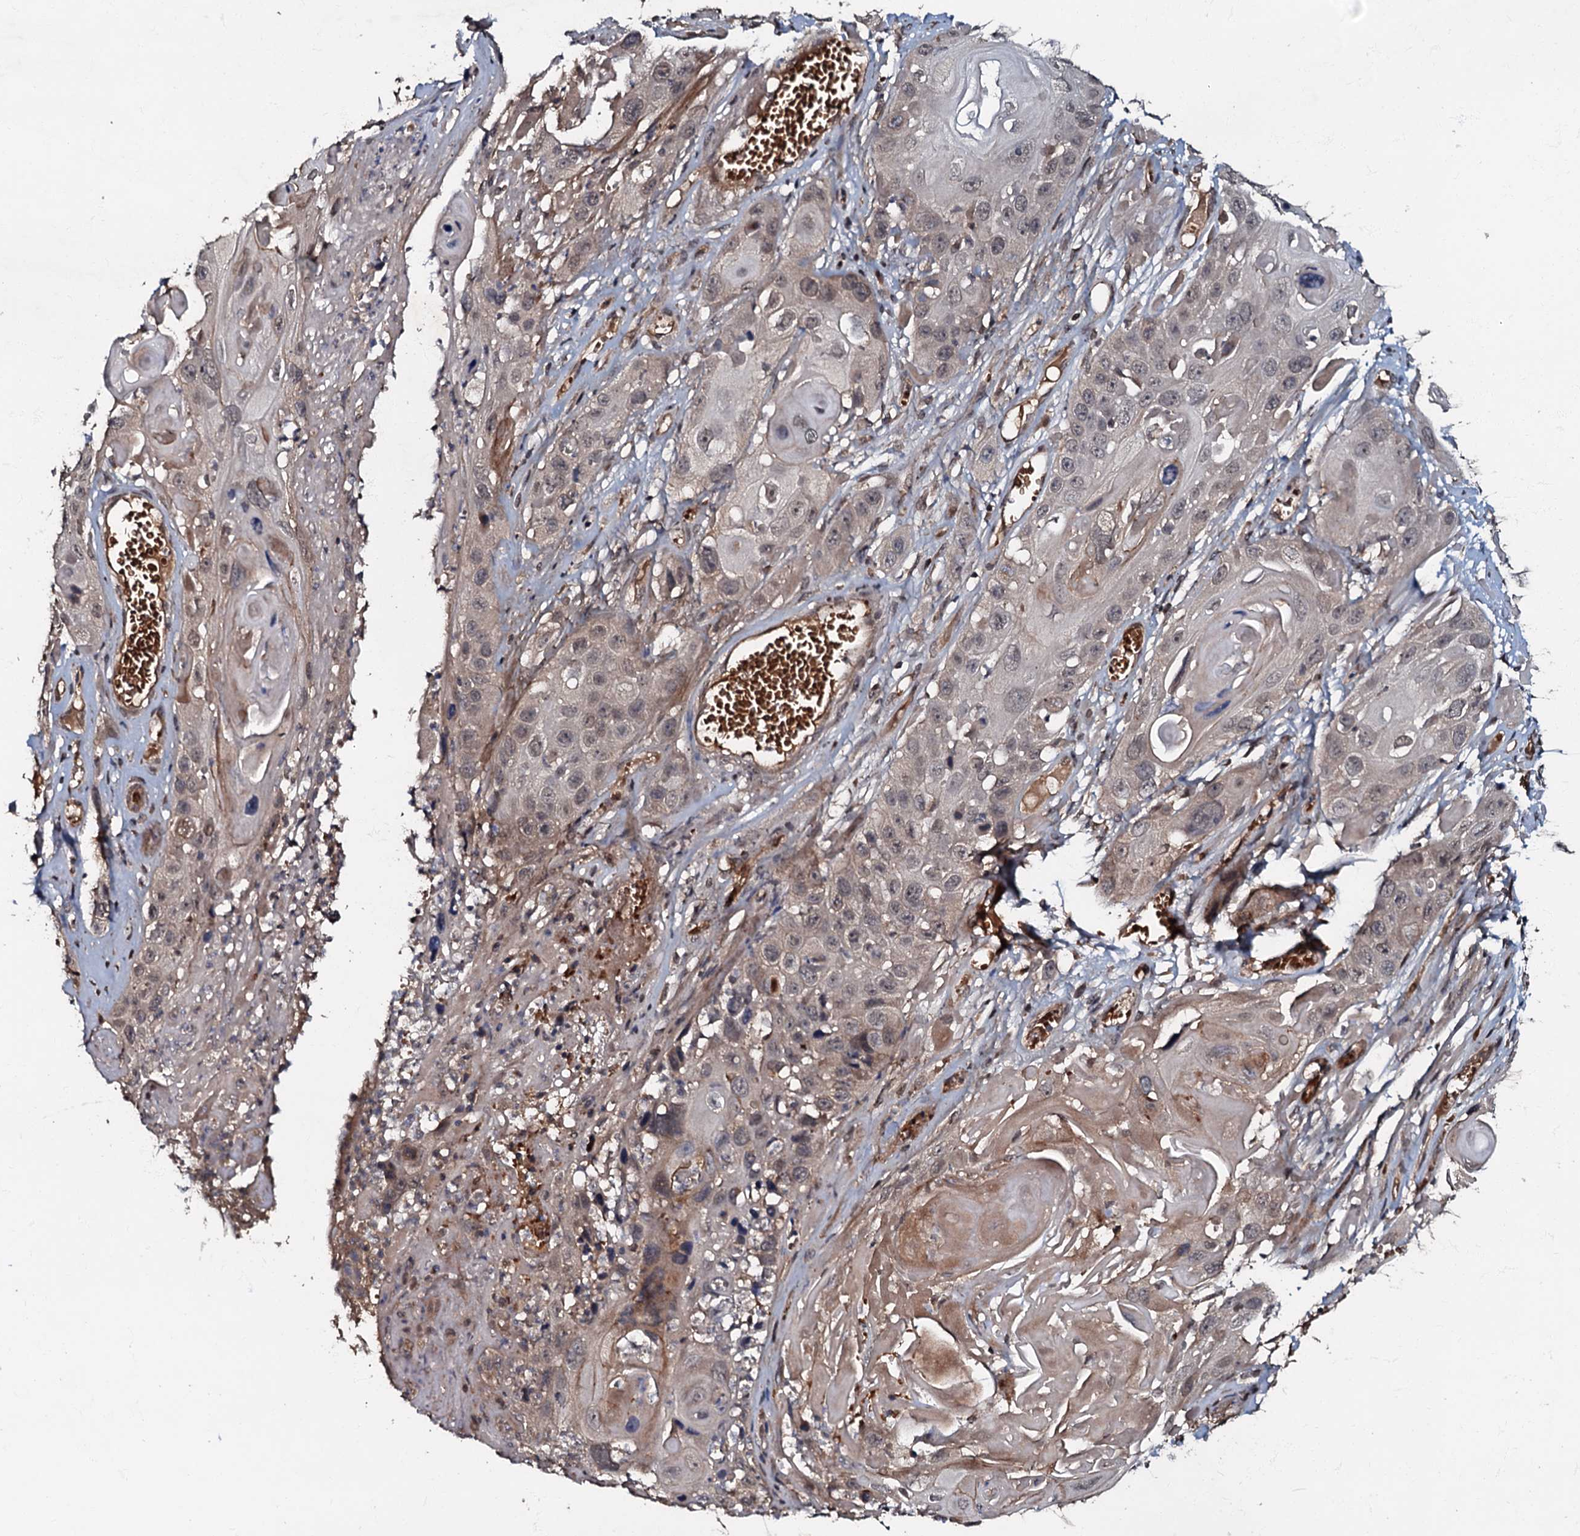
{"staining": {"intensity": "weak", "quantity": "<25%", "location": "cytoplasmic/membranous"}, "tissue": "skin cancer", "cell_type": "Tumor cells", "image_type": "cancer", "snomed": [{"axis": "morphology", "description": "Squamous cell carcinoma, NOS"}, {"axis": "topography", "description": "Skin"}], "caption": "The histopathology image displays no significant positivity in tumor cells of squamous cell carcinoma (skin). Brightfield microscopy of immunohistochemistry (IHC) stained with DAB (3,3'-diaminobenzidine) (brown) and hematoxylin (blue), captured at high magnification.", "gene": "MANSC4", "patient": {"sex": "male", "age": 55}}